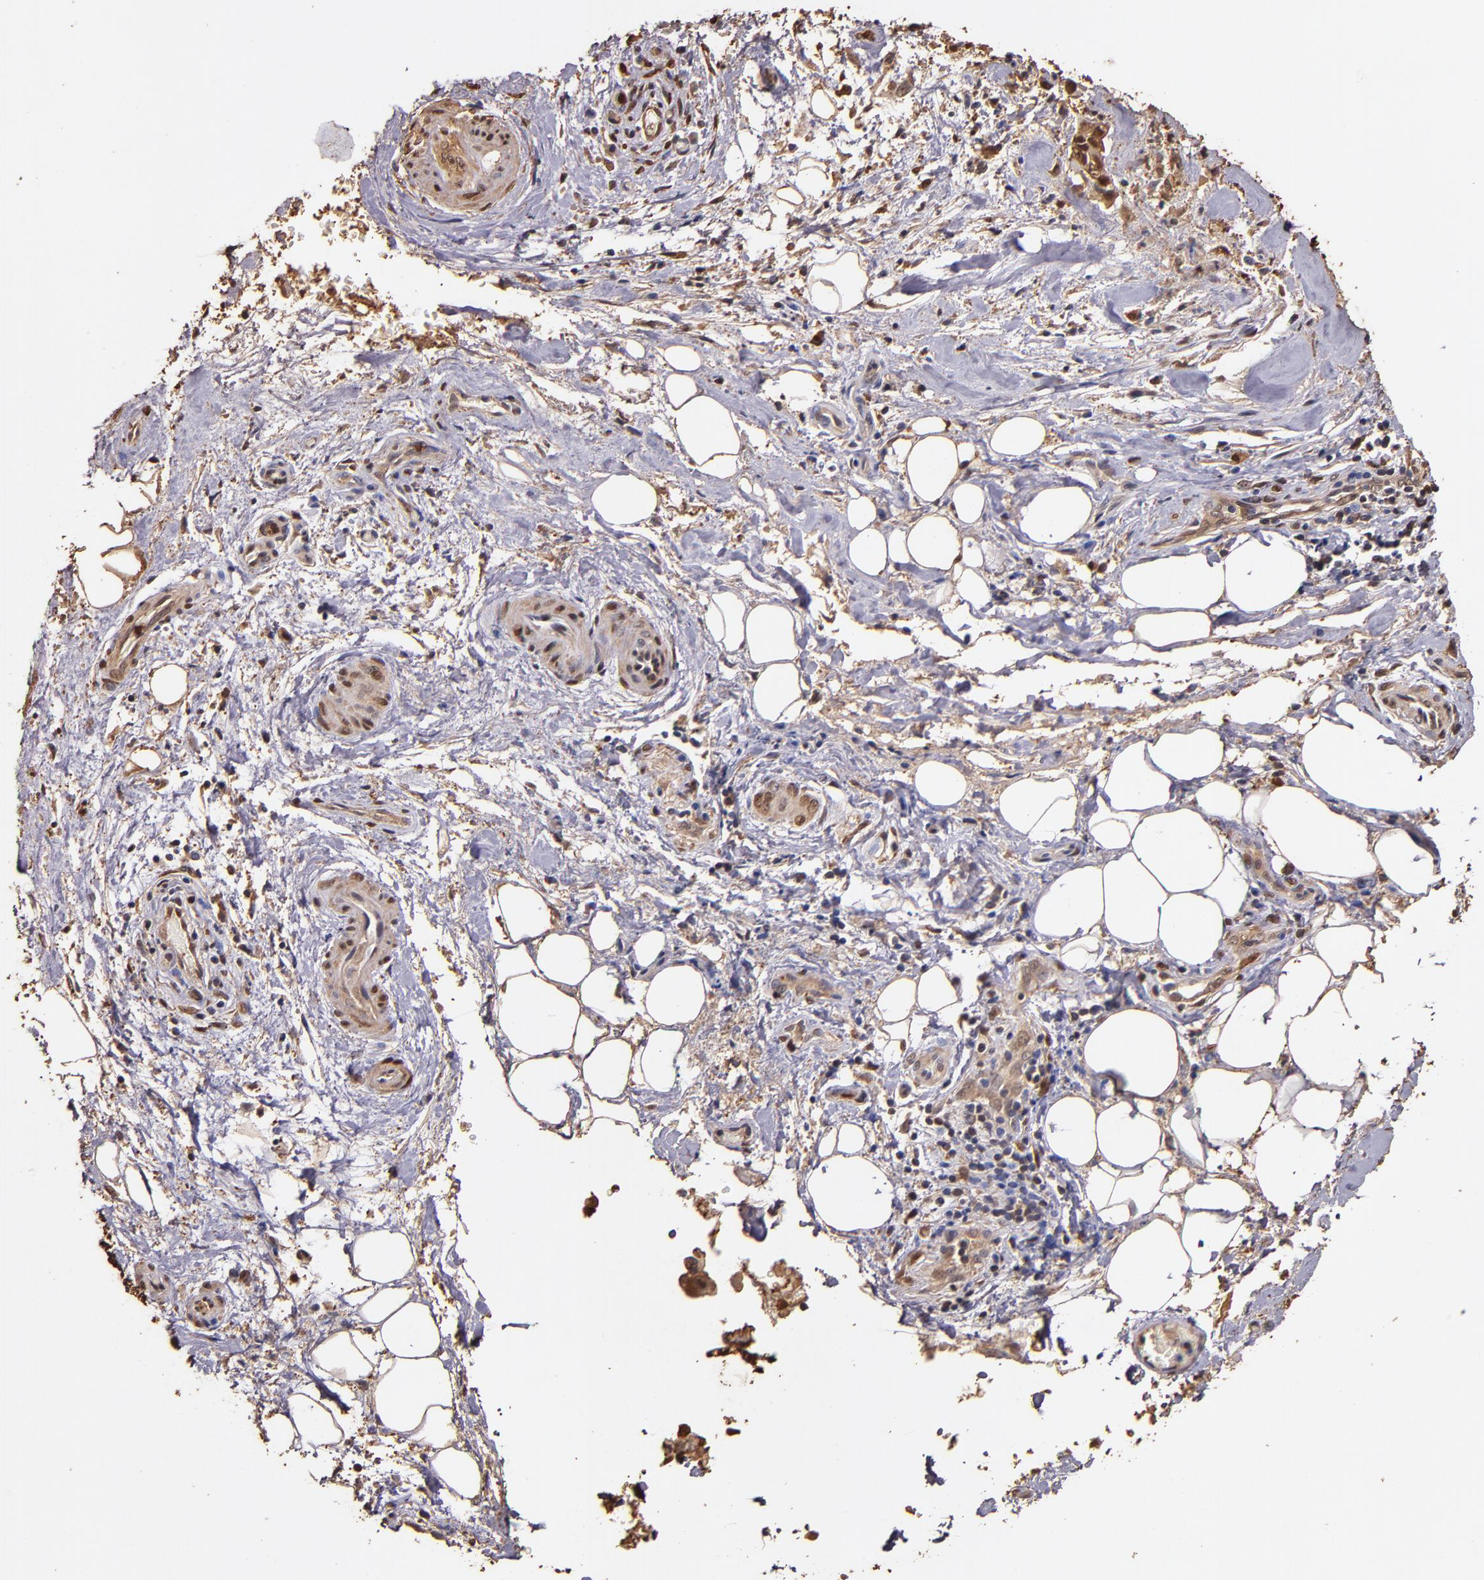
{"staining": {"intensity": "strong", "quantity": ">75%", "location": "cytoplasmic/membranous,nuclear"}, "tissue": "liver cancer", "cell_type": "Tumor cells", "image_type": "cancer", "snomed": [{"axis": "morphology", "description": "Cholangiocarcinoma"}, {"axis": "topography", "description": "Liver"}], "caption": "Immunohistochemistry (DAB (3,3'-diaminobenzidine)) staining of human liver cholangiocarcinoma shows strong cytoplasmic/membranous and nuclear protein expression in approximately >75% of tumor cells.", "gene": "S100A6", "patient": {"sex": "male", "age": 58}}